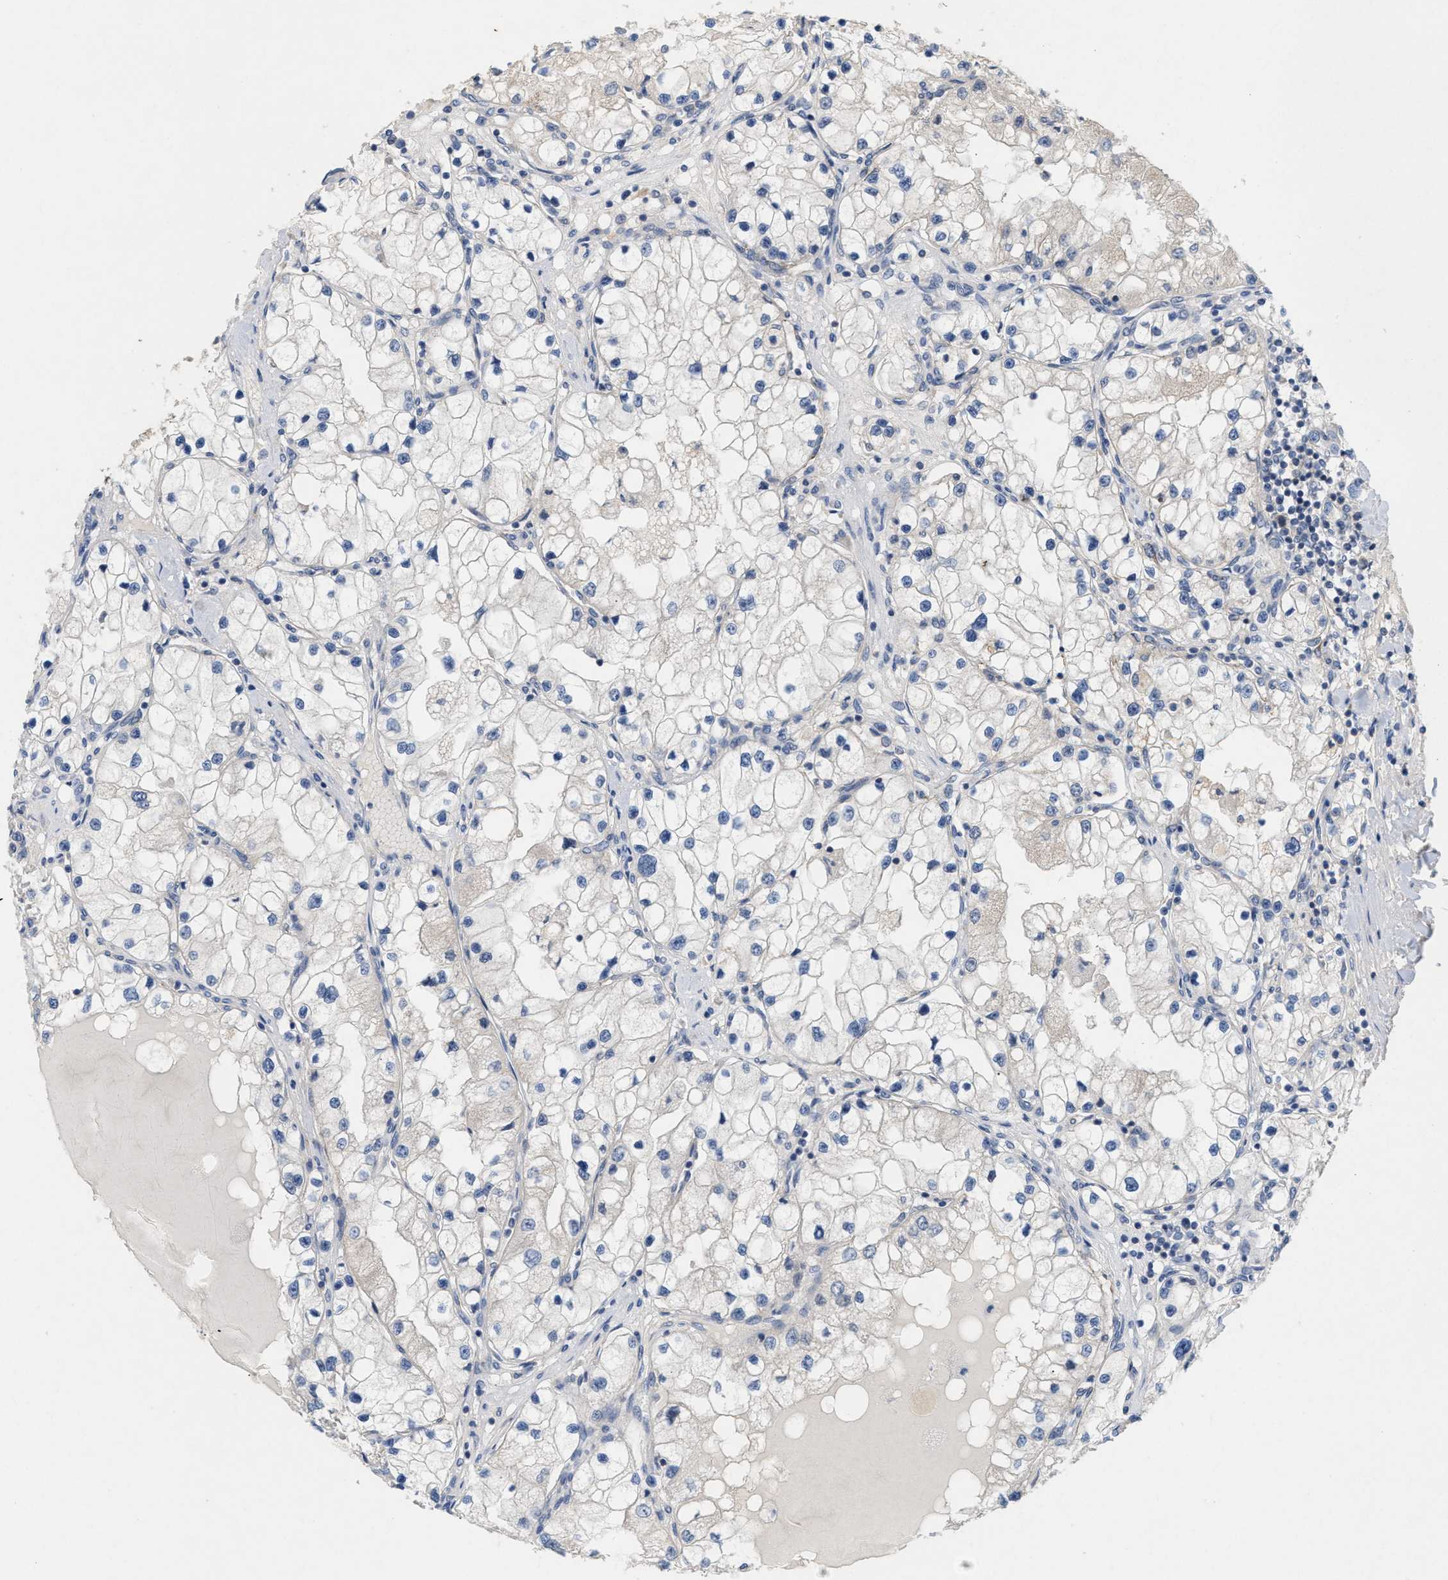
{"staining": {"intensity": "negative", "quantity": "none", "location": "none"}, "tissue": "renal cancer", "cell_type": "Tumor cells", "image_type": "cancer", "snomed": [{"axis": "morphology", "description": "Adenocarcinoma, NOS"}, {"axis": "topography", "description": "Kidney"}], "caption": "Immunohistochemical staining of renal adenocarcinoma shows no significant staining in tumor cells. Nuclei are stained in blue.", "gene": "UBAP2", "patient": {"sex": "male", "age": 68}}